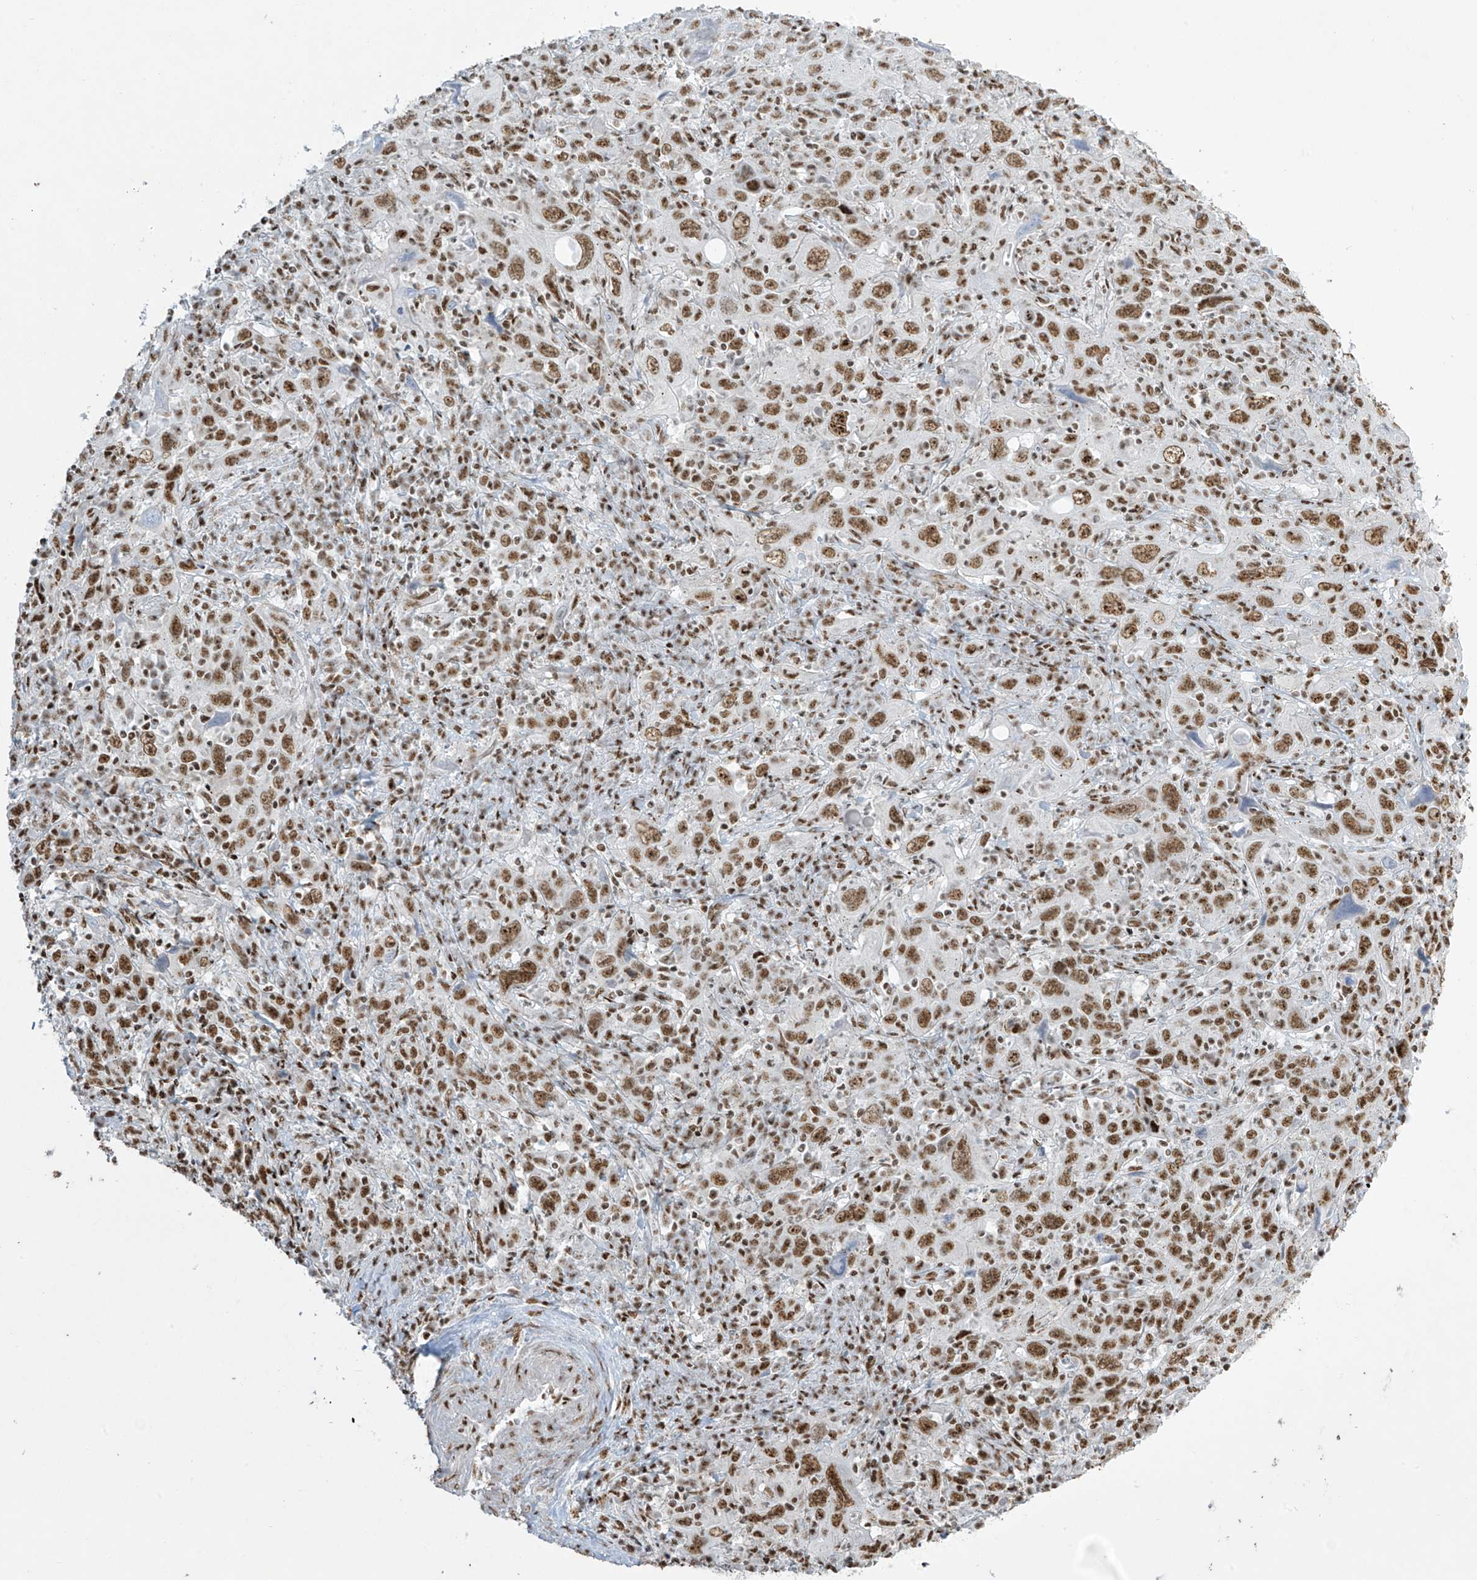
{"staining": {"intensity": "moderate", "quantity": ">75%", "location": "nuclear"}, "tissue": "cervical cancer", "cell_type": "Tumor cells", "image_type": "cancer", "snomed": [{"axis": "morphology", "description": "Squamous cell carcinoma, NOS"}, {"axis": "topography", "description": "Cervix"}], "caption": "Immunohistochemistry histopathology image of human cervical squamous cell carcinoma stained for a protein (brown), which reveals medium levels of moderate nuclear expression in about >75% of tumor cells.", "gene": "MS4A6A", "patient": {"sex": "female", "age": 46}}